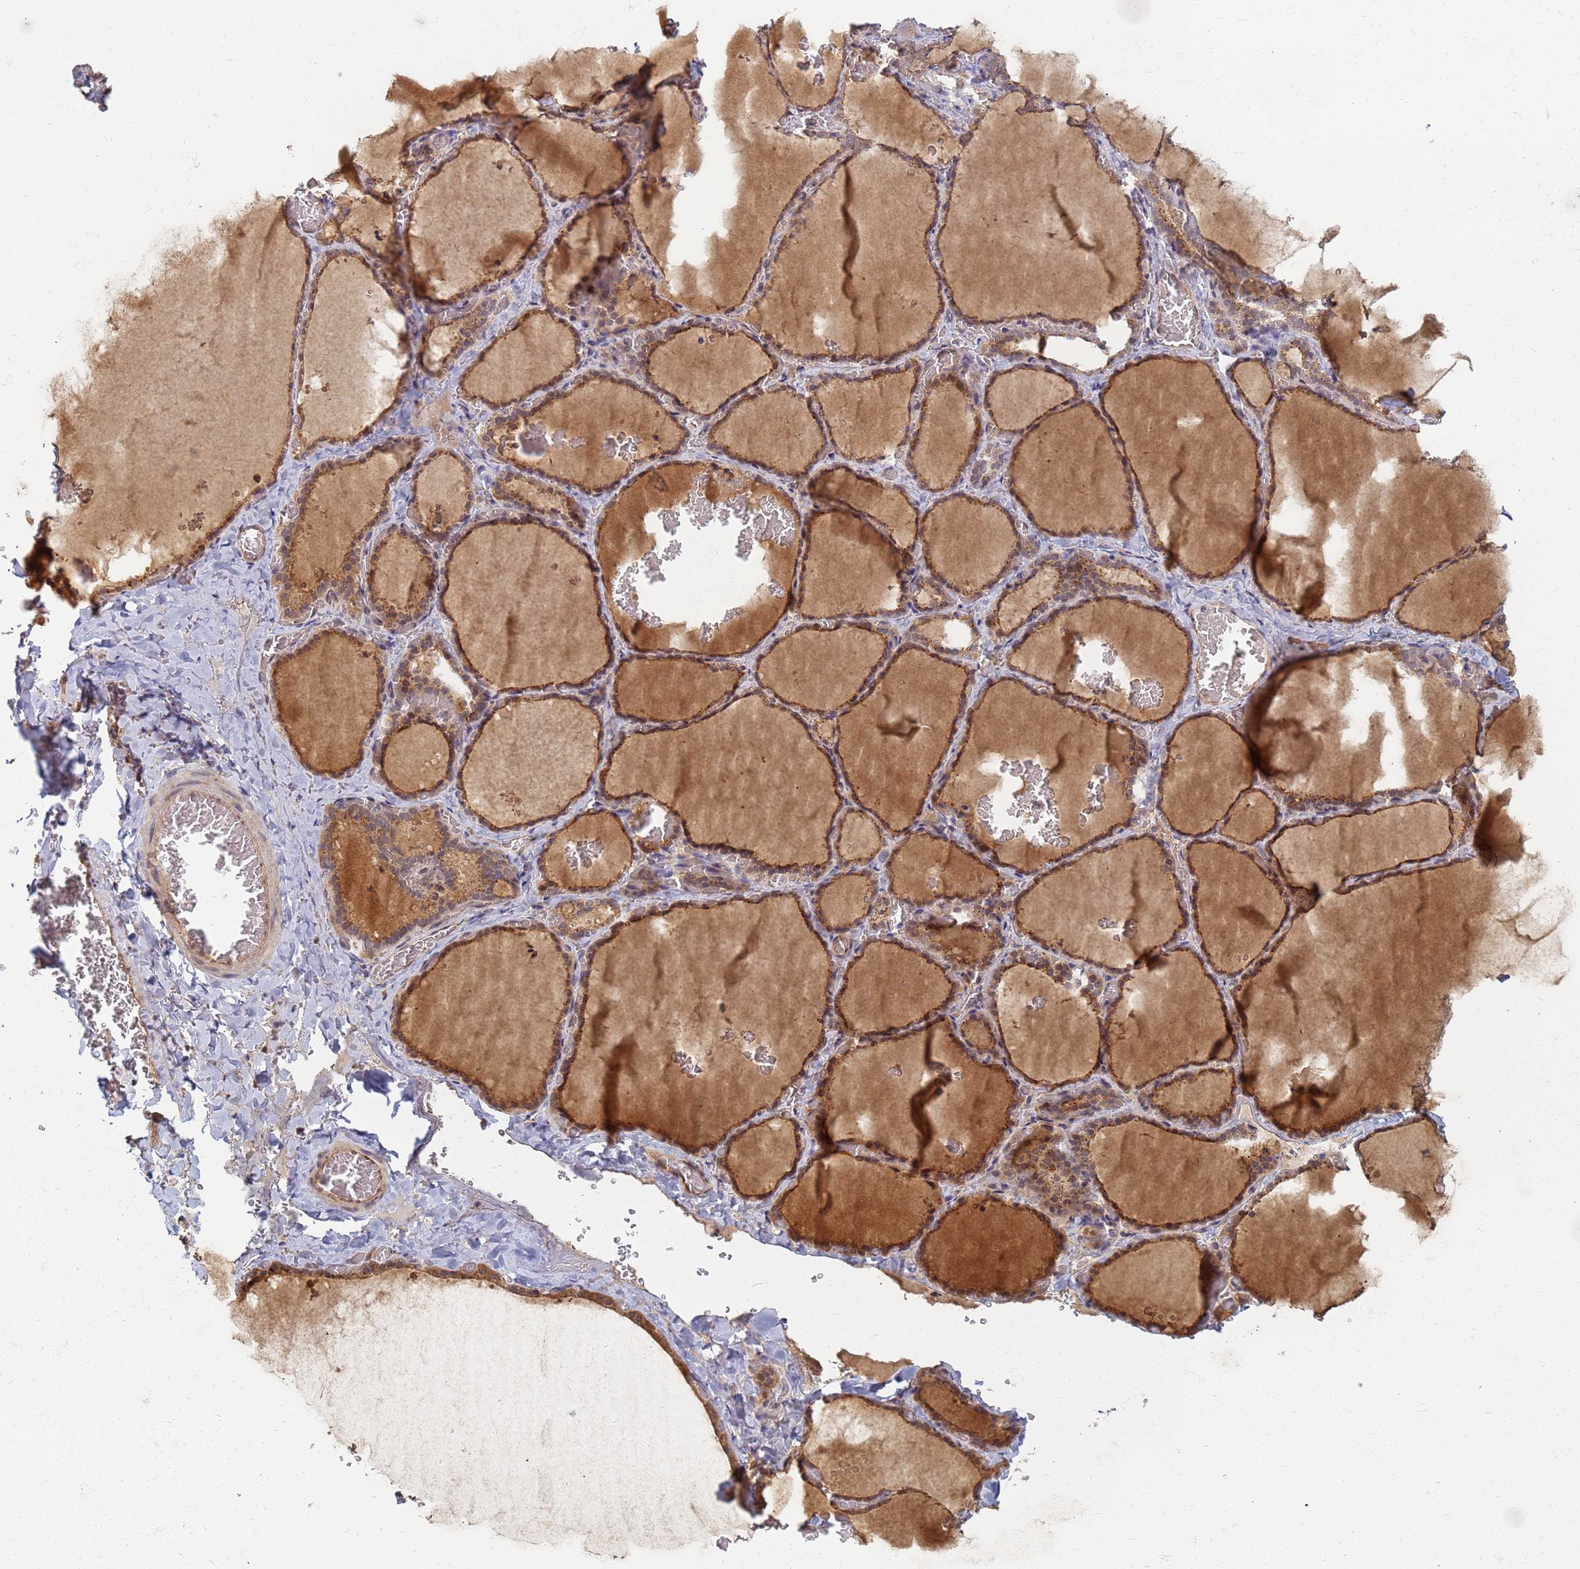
{"staining": {"intensity": "moderate", "quantity": ">75%", "location": "cytoplasmic/membranous"}, "tissue": "thyroid gland", "cell_type": "Glandular cells", "image_type": "normal", "snomed": [{"axis": "morphology", "description": "Normal tissue, NOS"}, {"axis": "topography", "description": "Thyroid gland"}], "caption": "A histopathology image of thyroid gland stained for a protein reveals moderate cytoplasmic/membranous brown staining in glandular cells. The protein of interest is shown in brown color, while the nuclei are stained blue.", "gene": "ITGB4", "patient": {"sex": "female", "age": 39}}